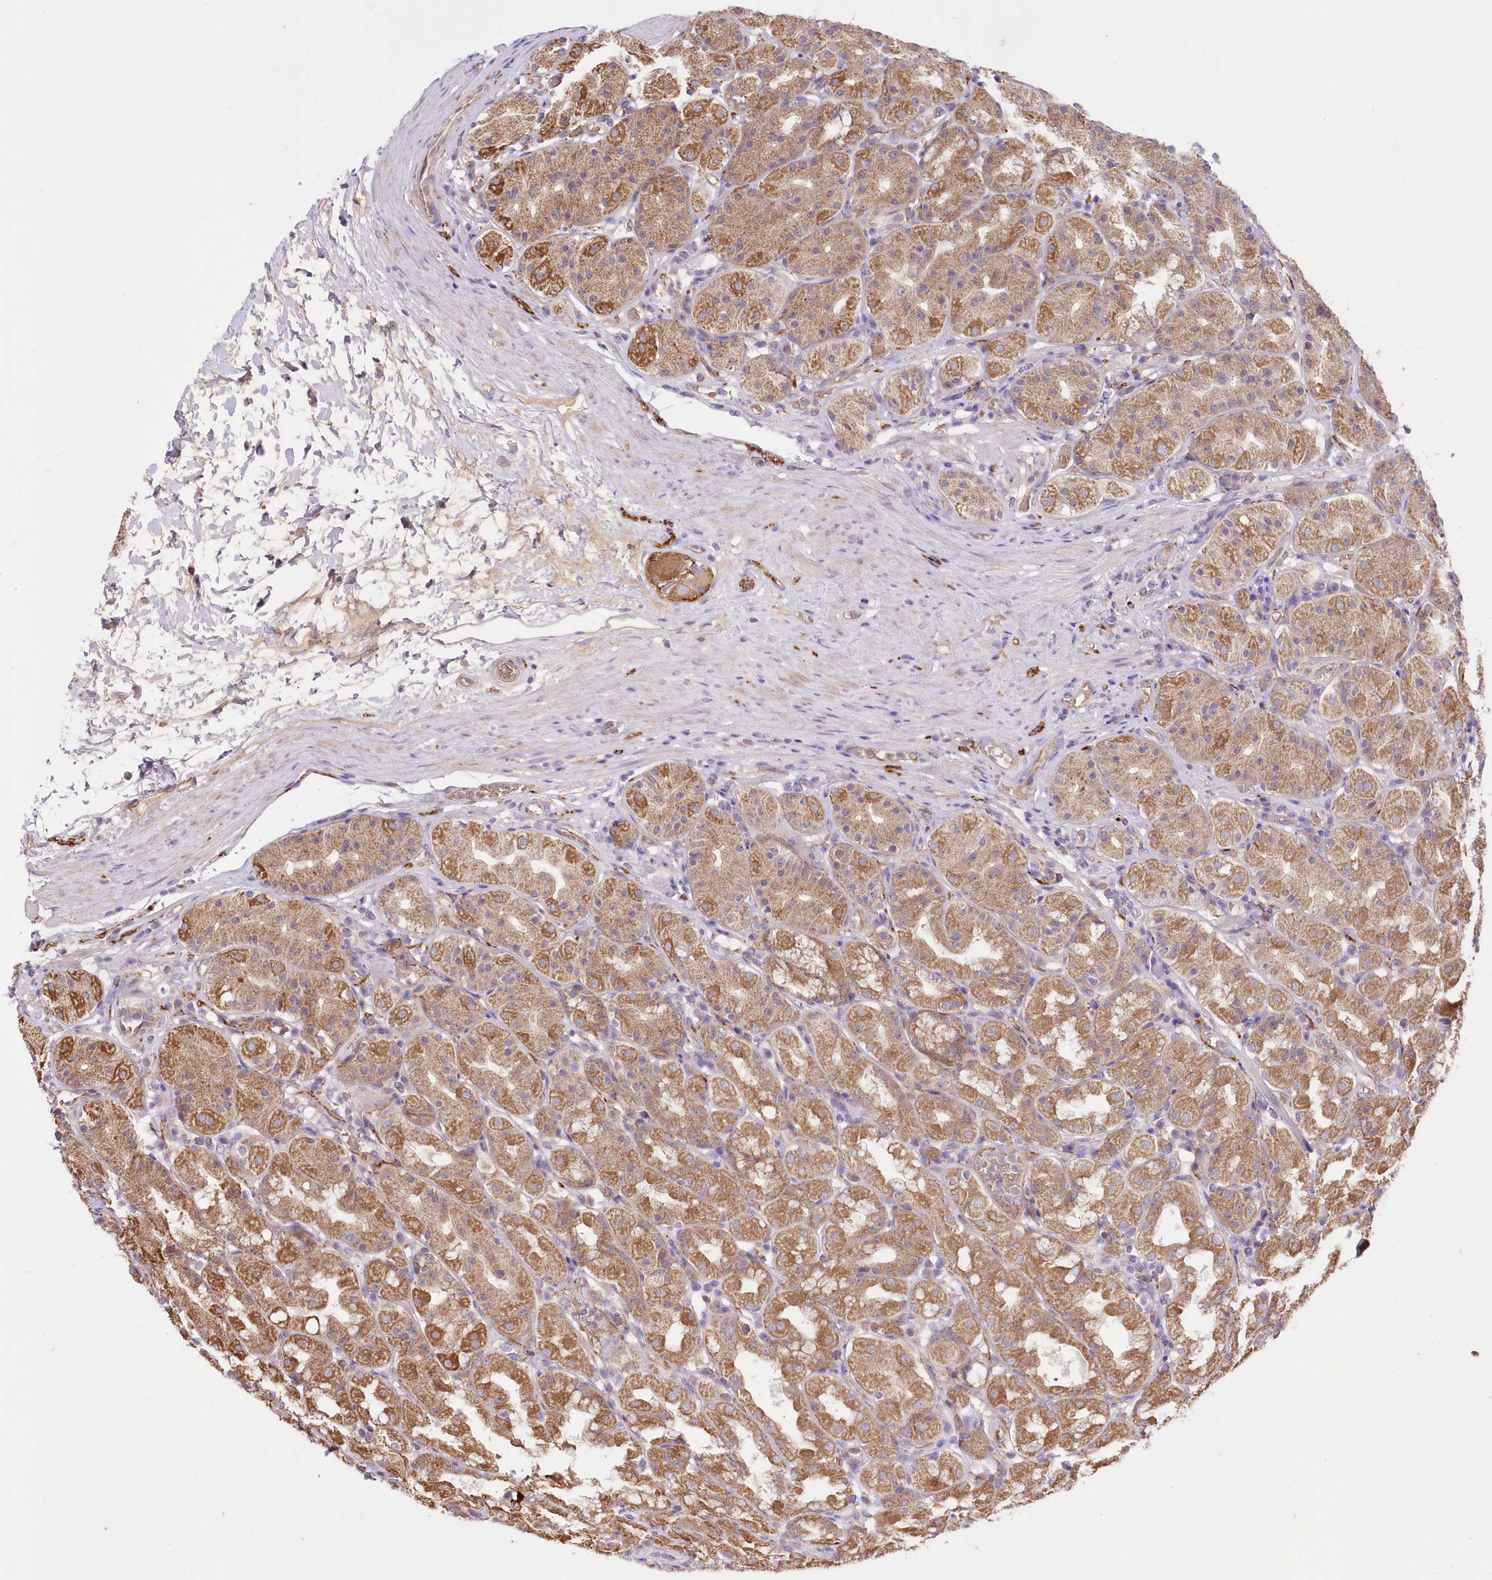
{"staining": {"intensity": "moderate", "quantity": ">75%", "location": "cytoplasmic/membranous"}, "tissue": "stomach", "cell_type": "Glandular cells", "image_type": "normal", "snomed": [{"axis": "morphology", "description": "Normal tissue, NOS"}, {"axis": "topography", "description": "Stomach, lower"}], "caption": "Immunohistochemistry (DAB) staining of benign human stomach demonstrates moderate cytoplasmic/membranous protein expression in approximately >75% of glandular cells. The staining was performed using DAB (3,3'-diaminobenzidine), with brown indicating positive protein expression. Nuclei are stained blue with hematoxylin.", "gene": "FCHO2", "patient": {"sex": "female", "age": 56}}